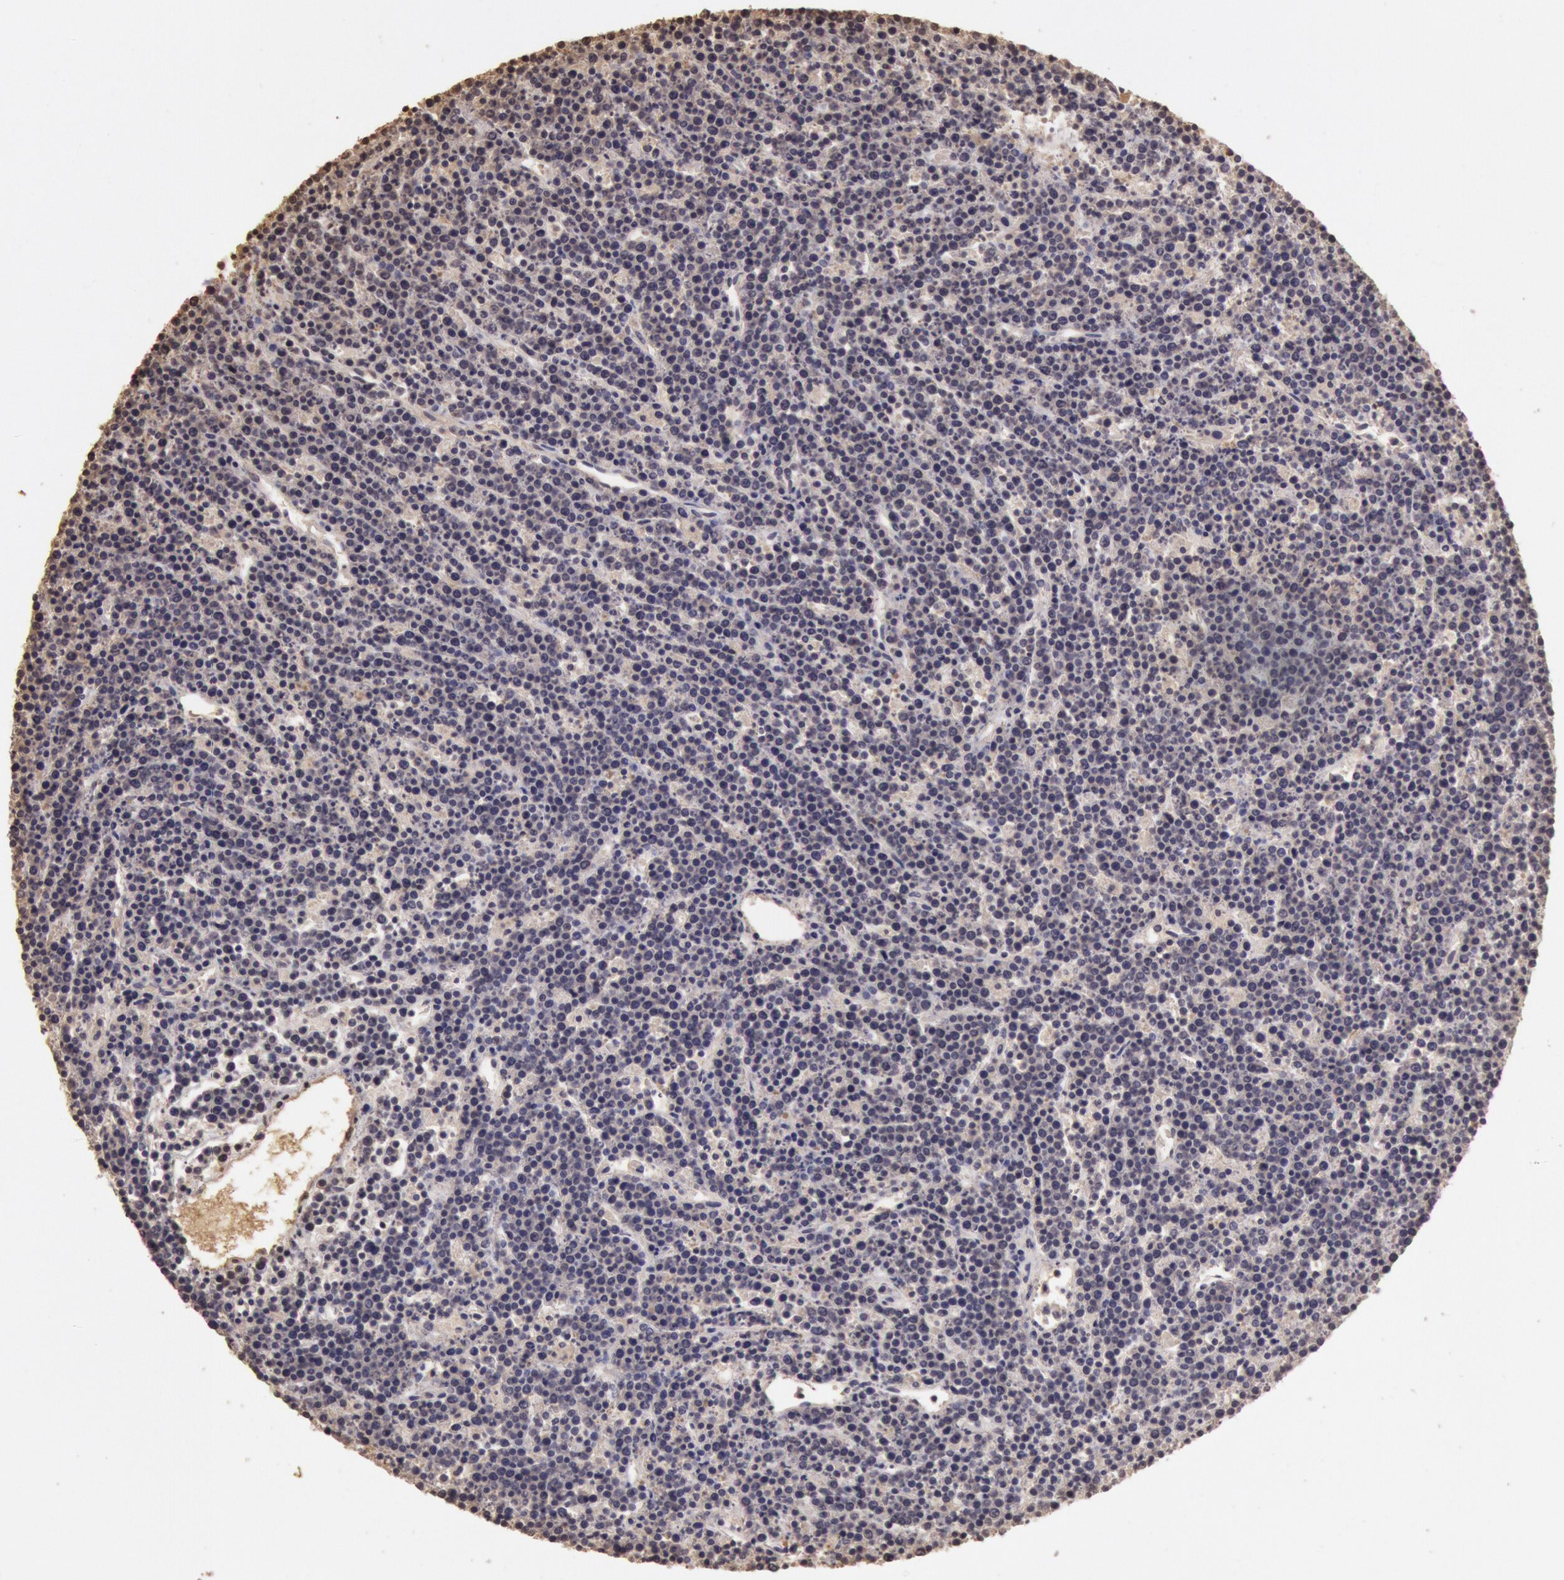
{"staining": {"intensity": "negative", "quantity": "none", "location": "none"}, "tissue": "lymphoma", "cell_type": "Tumor cells", "image_type": "cancer", "snomed": [{"axis": "morphology", "description": "Malignant lymphoma, non-Hodgkin's type, High grade"}, {"axis": "topography", "description": "Ovary"}], "caption": "This image is of malignant lymphoma, non-Hodgkin's type (high-grade) stained with immunohistochemistry to label a protein in brown with the nuclei are counter-stained blue. There is no expression in tumor cells. The staining was performed using DAB (3,3'-diaminobenzidine) to visualize the protein expression in brown, while the nuclei were stained in blue with hematoxylin (Magnification: 20x).", "gene": "SOD1", "patient": {"sex": "female", "age": 56}}